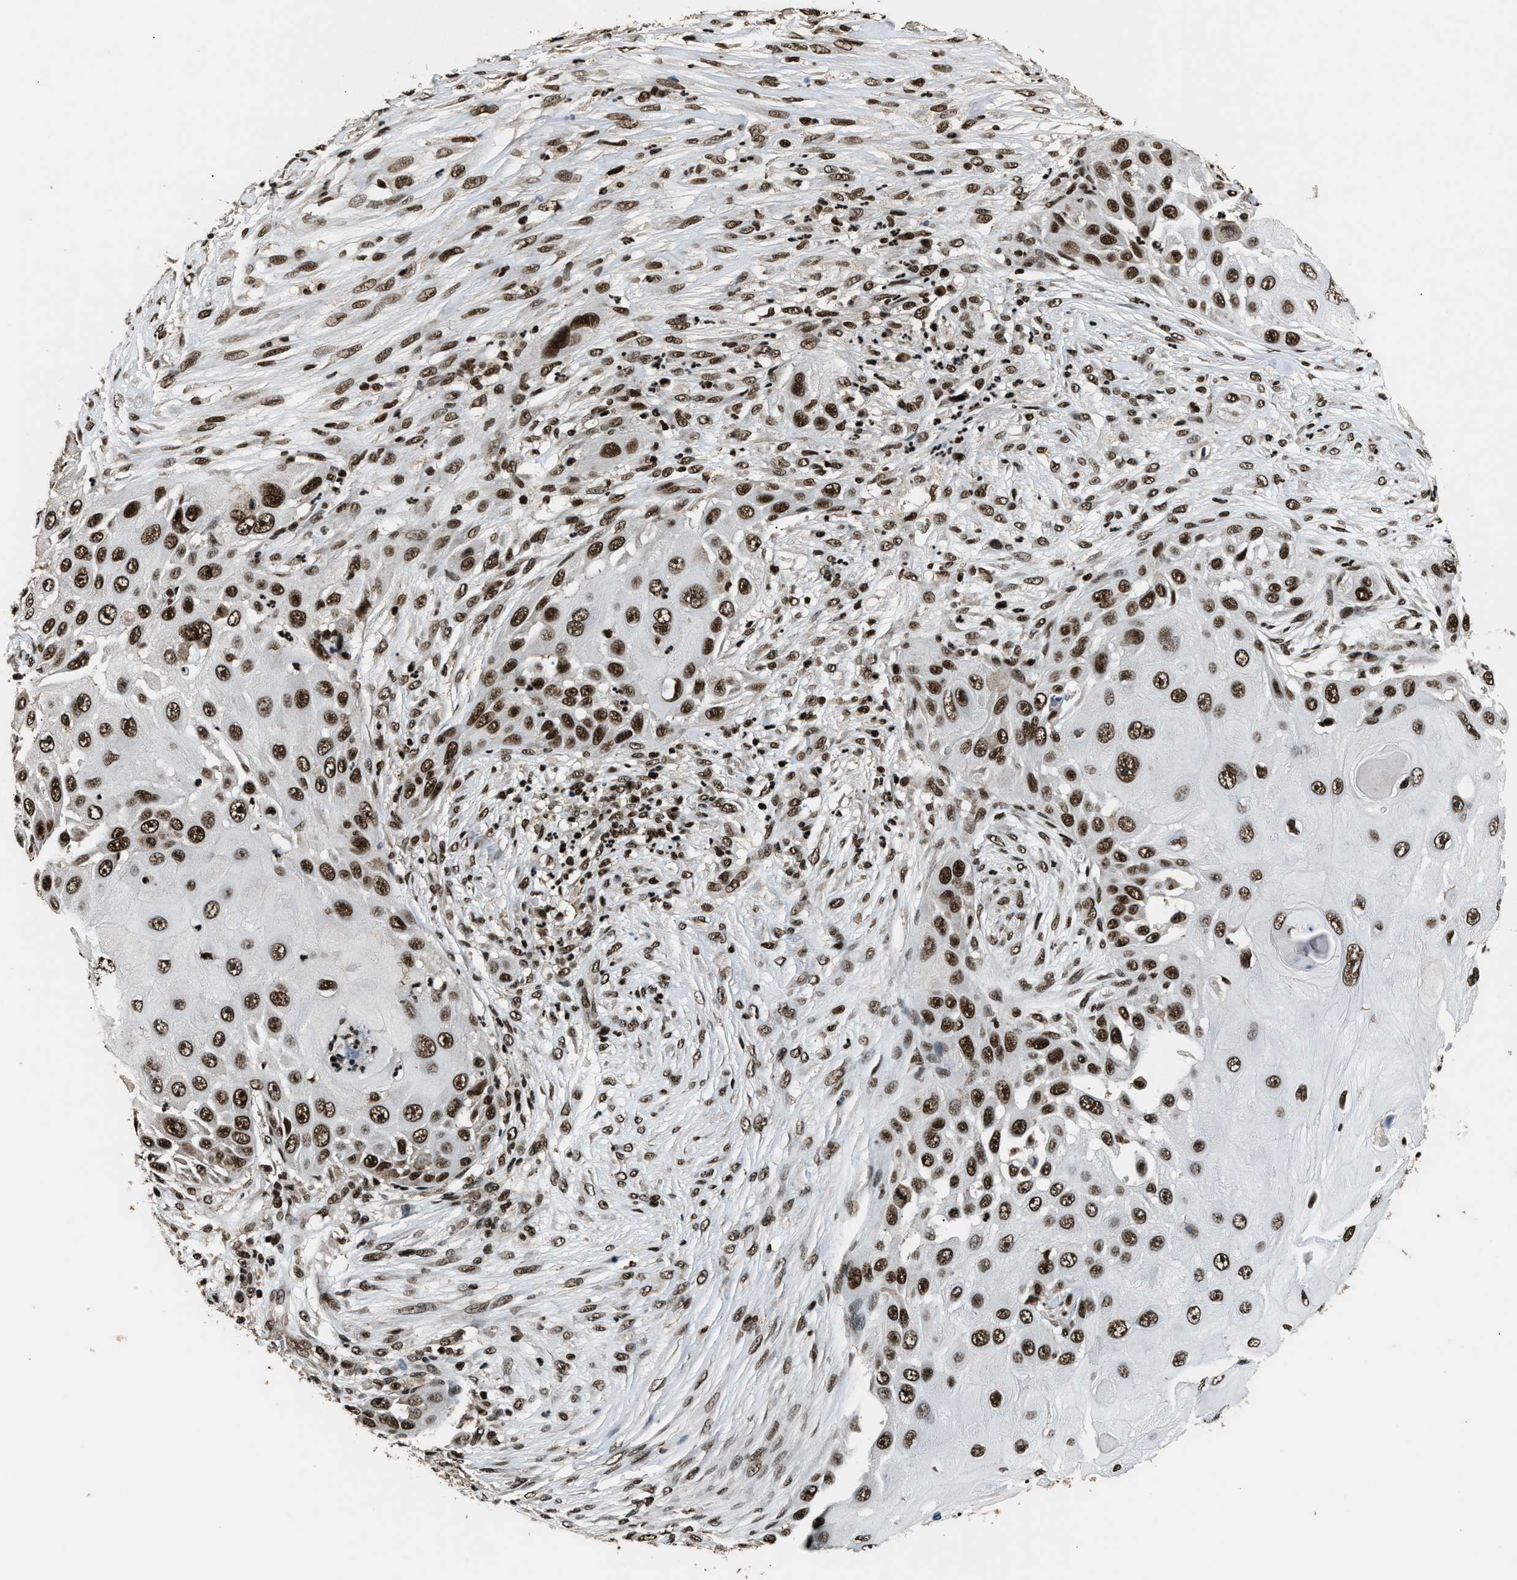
{"staining": {"intensity": "strong", "quantity": ">75%", "location": "nuclear"}, "tissue": "skin cancer", "cell_type": "Tumor cells", "image_type": "cancer", "snomed": [{"axis": "morphology", "description": "Squamous cell carcinoma, NOS"}, {"axis": "topography", "description": "Skin"}], "caption": "High-magnification brightfield microscopy of skin cancer (squamous cell carcinoma) stained with DAB (brown) and counterstained with hematoxylin (blue). tumor cells exhibit strong nuclear expression is present in about>75% of cells.", "gene": "RAD21", "patient": {"sex": "female", "age": 44}}